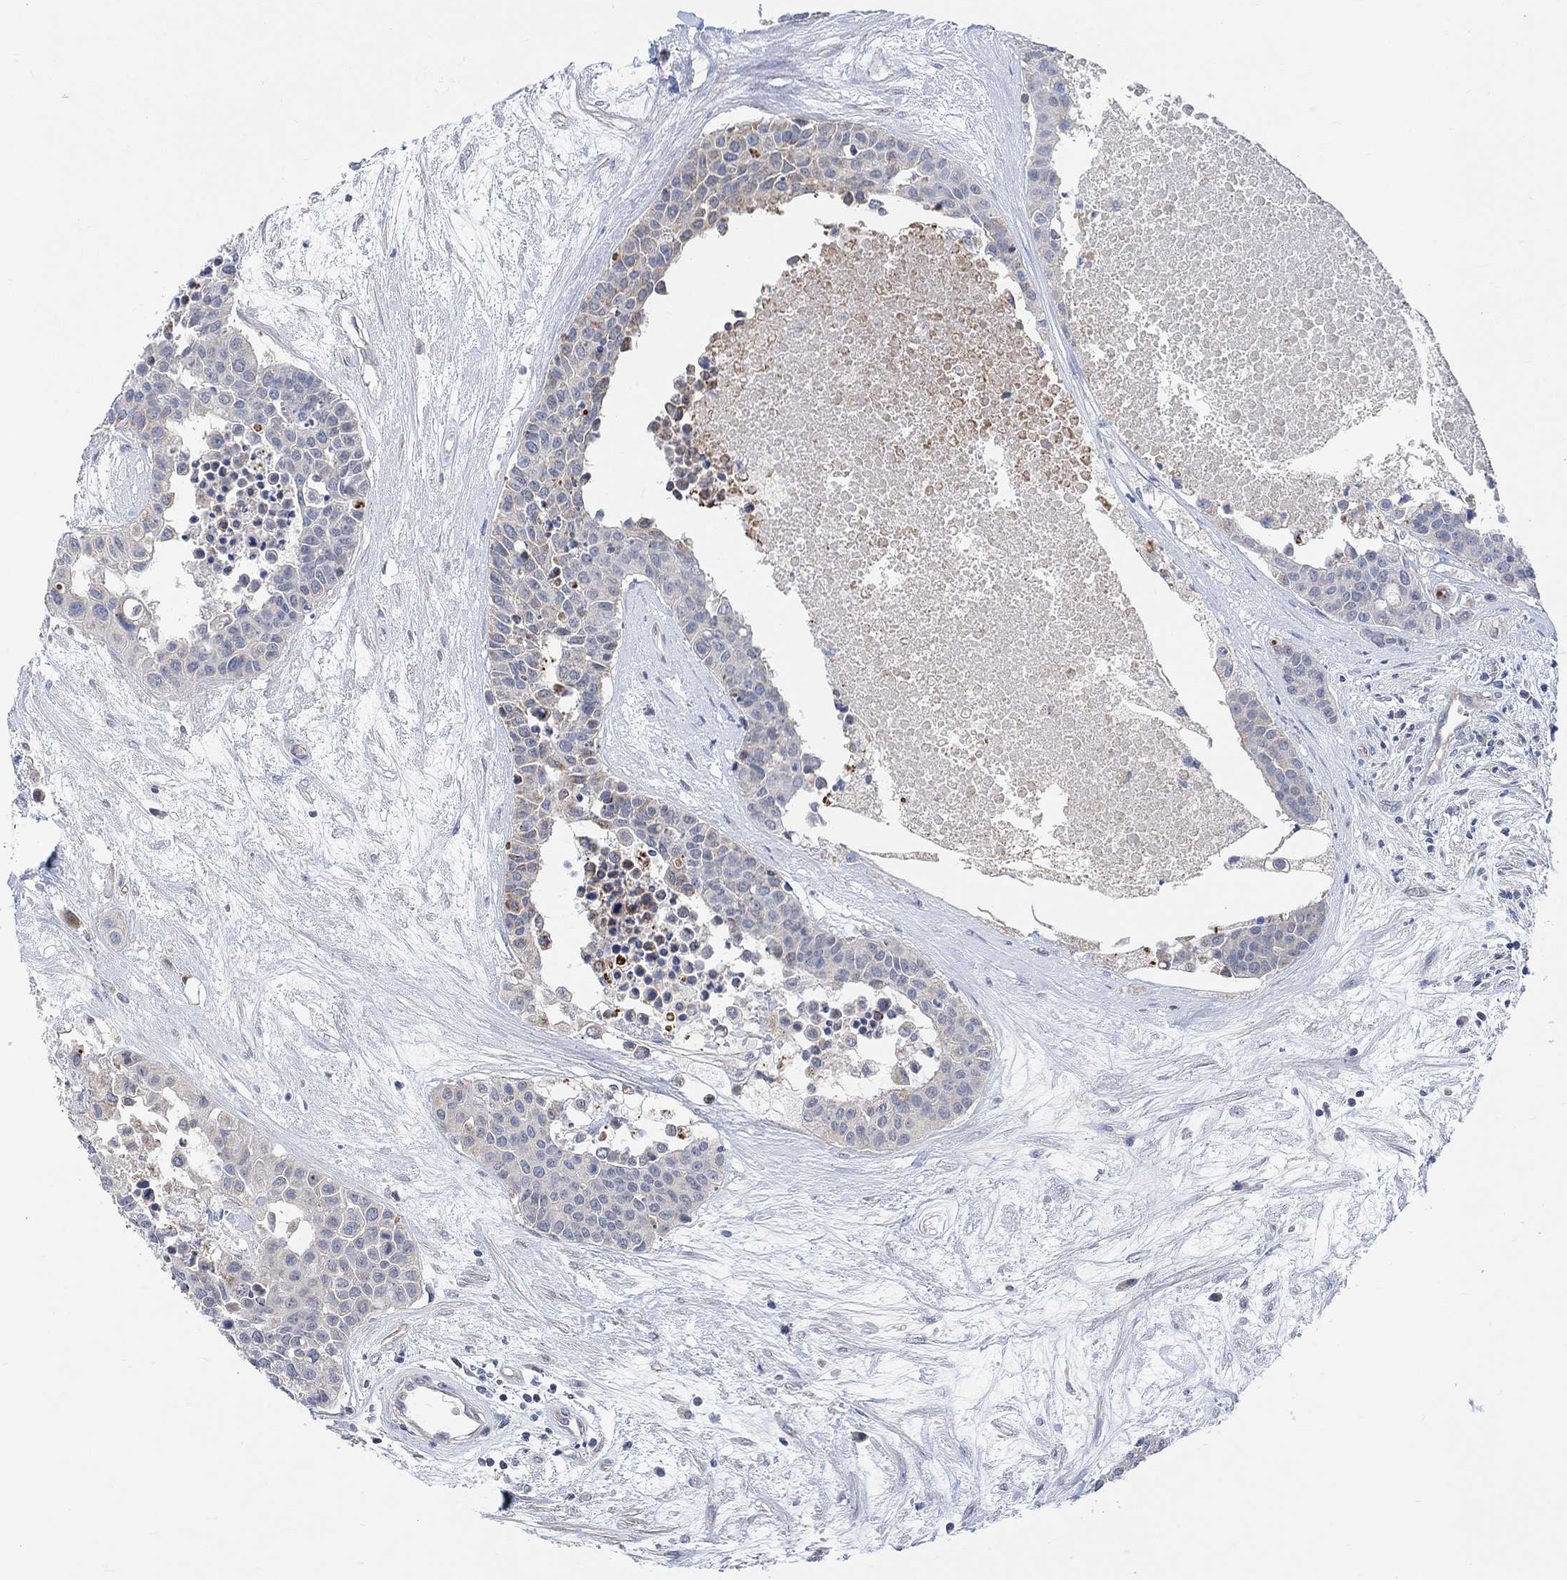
{"staining": {"intensity": "negative", "quantity": "none", "location": "none"}, "tissue": "carcinoid", "cell_type": "Tumor cells", "image_type": "cancer", "snomed": [{"axis": "morphology", "description": "Carcinoid, malignant, NOS"}, {"axis": "topography", "description": "Colon"}], "caption": "Immunohistochemistry (IHC) histopathology image of carcinoid stained for a protein (brown), which reveals no expression in tumor cells.", "gene": "HCRTR1", "patient": {"sex": "male", "age": 81}}